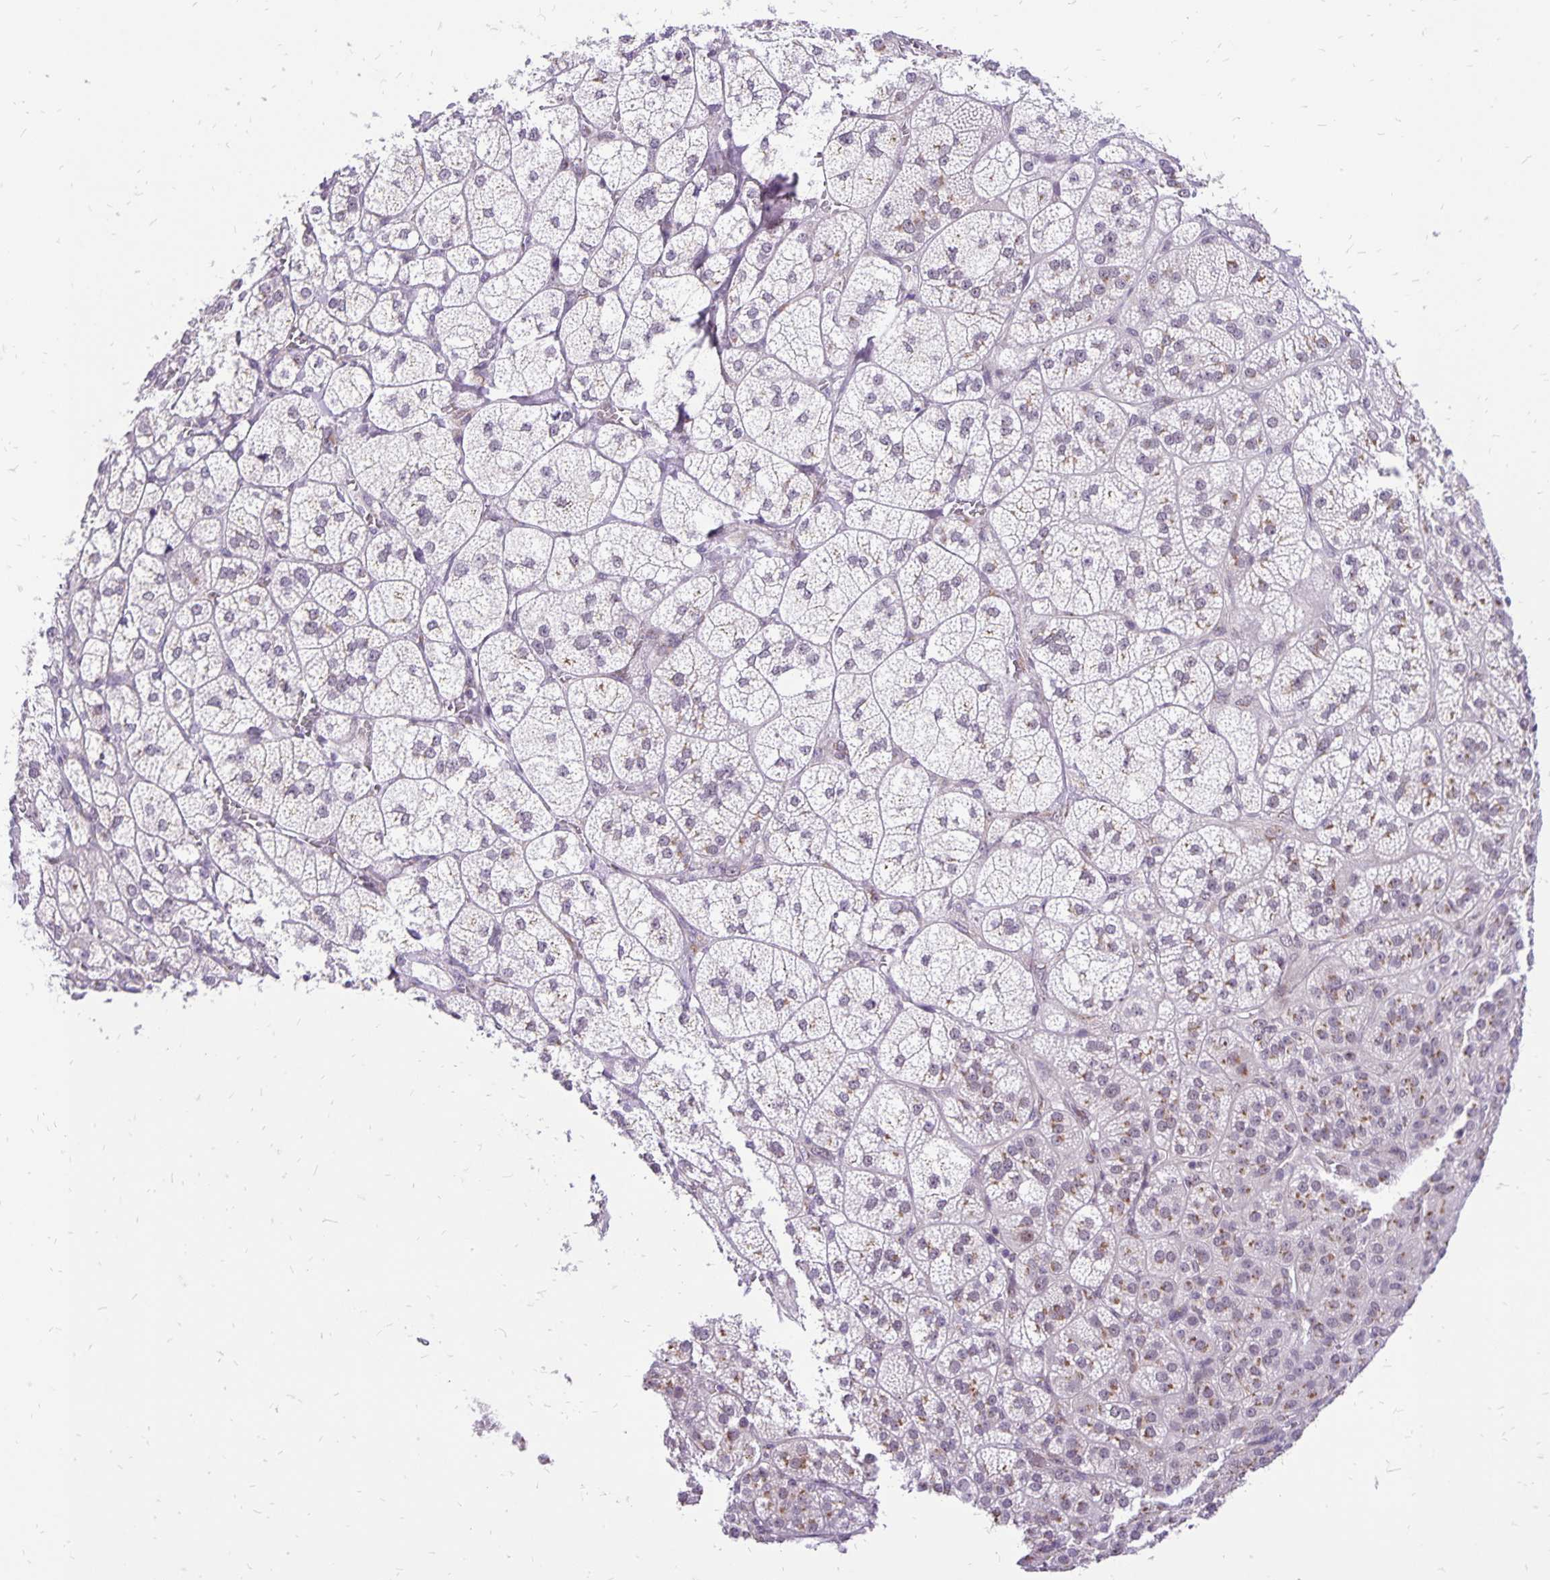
{"staining": {"intensity": "moderate", "quantity": "25%-75%", "location": "cytoplasmic/membranous"}, "tissue": "adrenal gland", "cell_type": "Glandular cells", "image_type": "normal", "snomed": [{"axis": "morphology", "description": "Normal tissue, NOS"}, {"axis": "topography", "description": "Adrenal gland"}], "caption": "Adrenal gland stained with DAB (3,3'-diaminobenzidine) immunohistochemistry (IHC) reveals medium levels of moderate cytoplasmic/membranous expression in approximately 25%-75% of glandular cells.", "gene": "GOLGA5", "patient": {"sex": "female", "age": 60}}